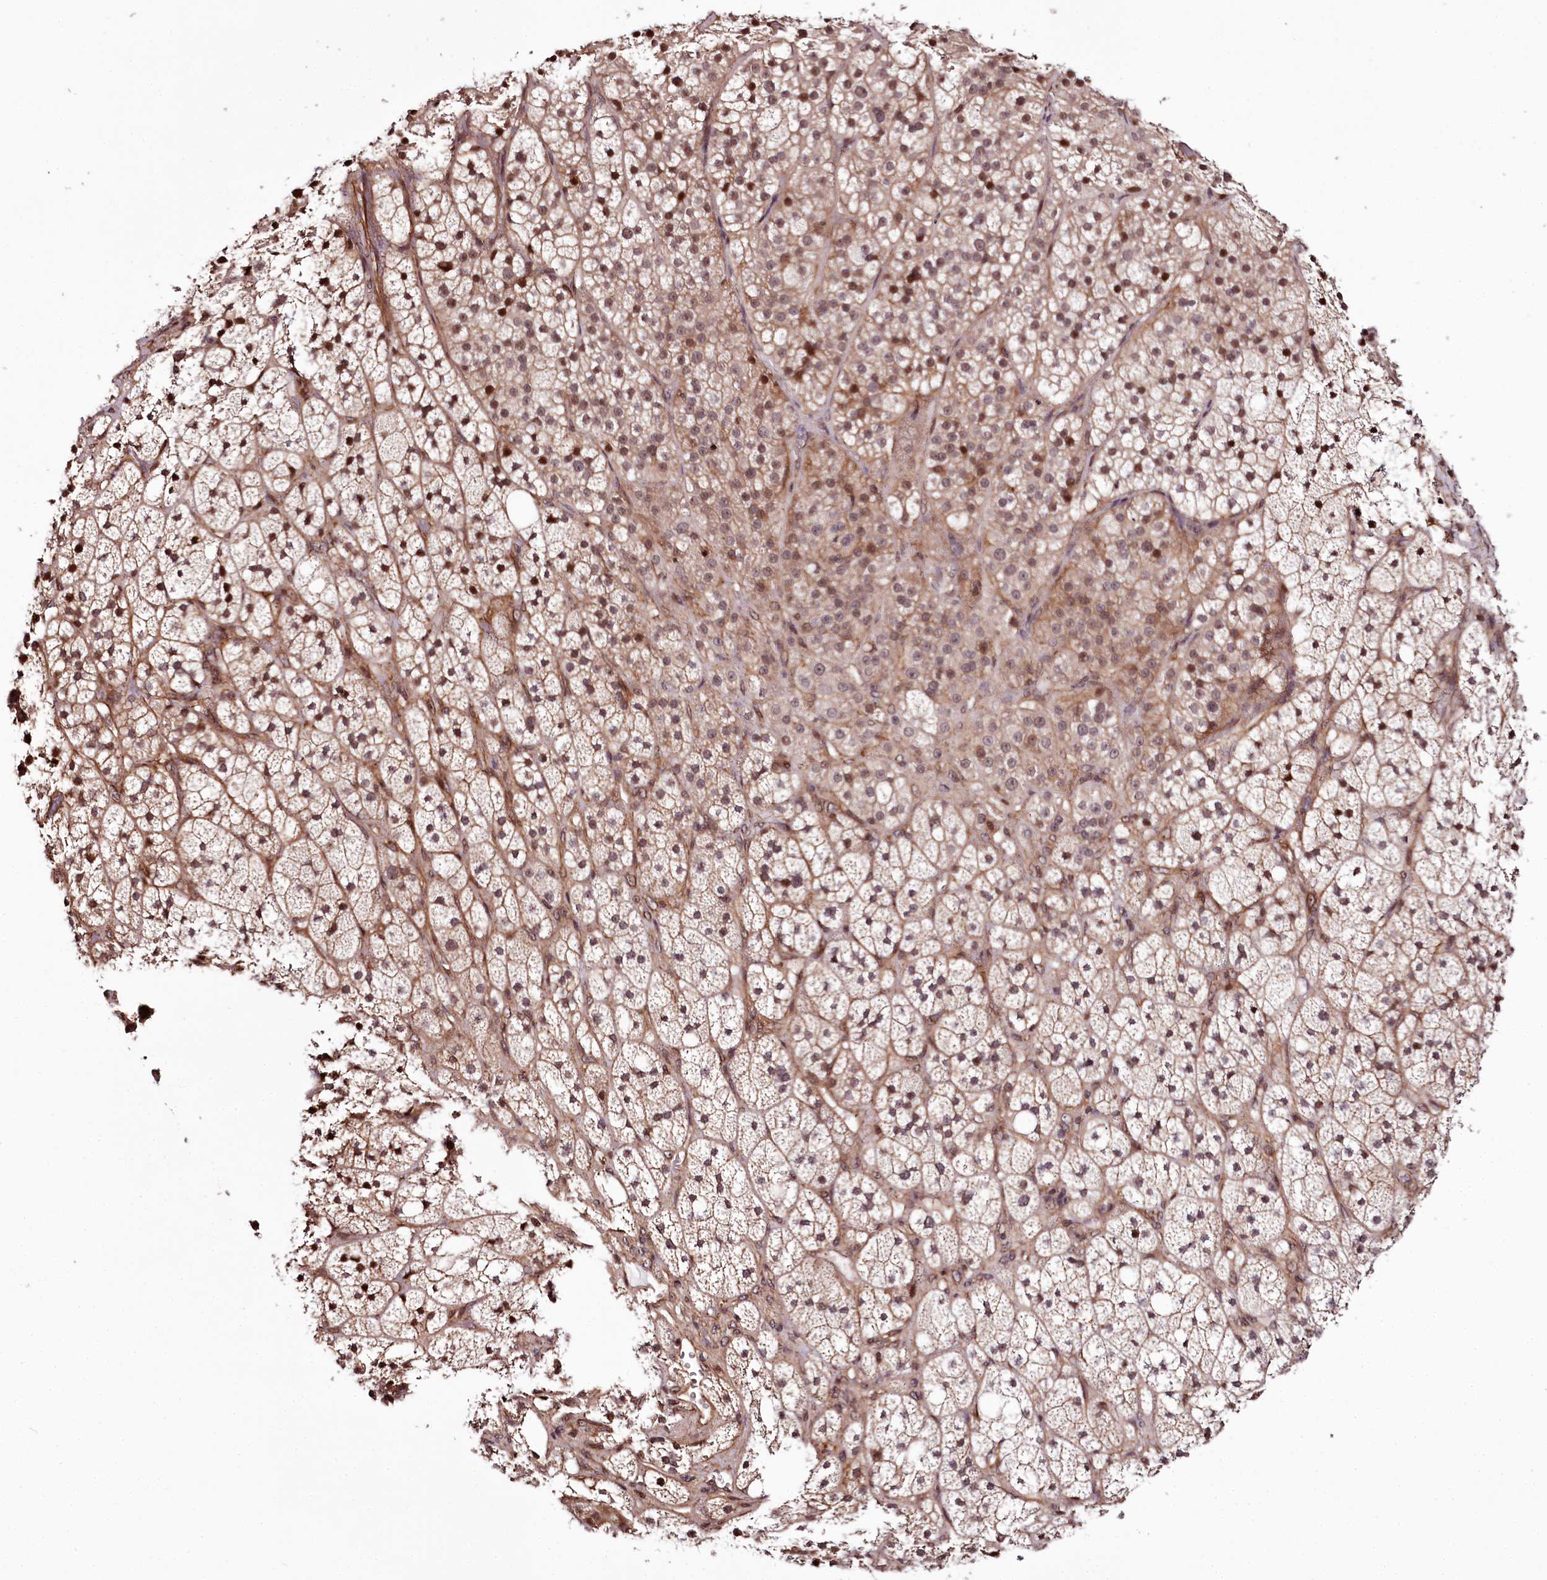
{"staining": {"intensity": "moderate", "quantity": ">75%", "location": "cytoplasmic/membranous,nuclear"}, "tissue": "adrenal gland", "cell_type": "Glandular cells", "image_type": "normal", "snomed": [{"axis": "morphology", "description": "Normal tissue, NOS"}, {"axis": "topography", "description": "Adrenal gland"}], "caption": "Human adrenal gland stained with a brown dye exhibits moderate cytoplasmic/membranous,nuclear positive staining in approximately >75% of glandular cells.", "gene": "TTC33", "patient": {"sex": "male", "age": 61}}